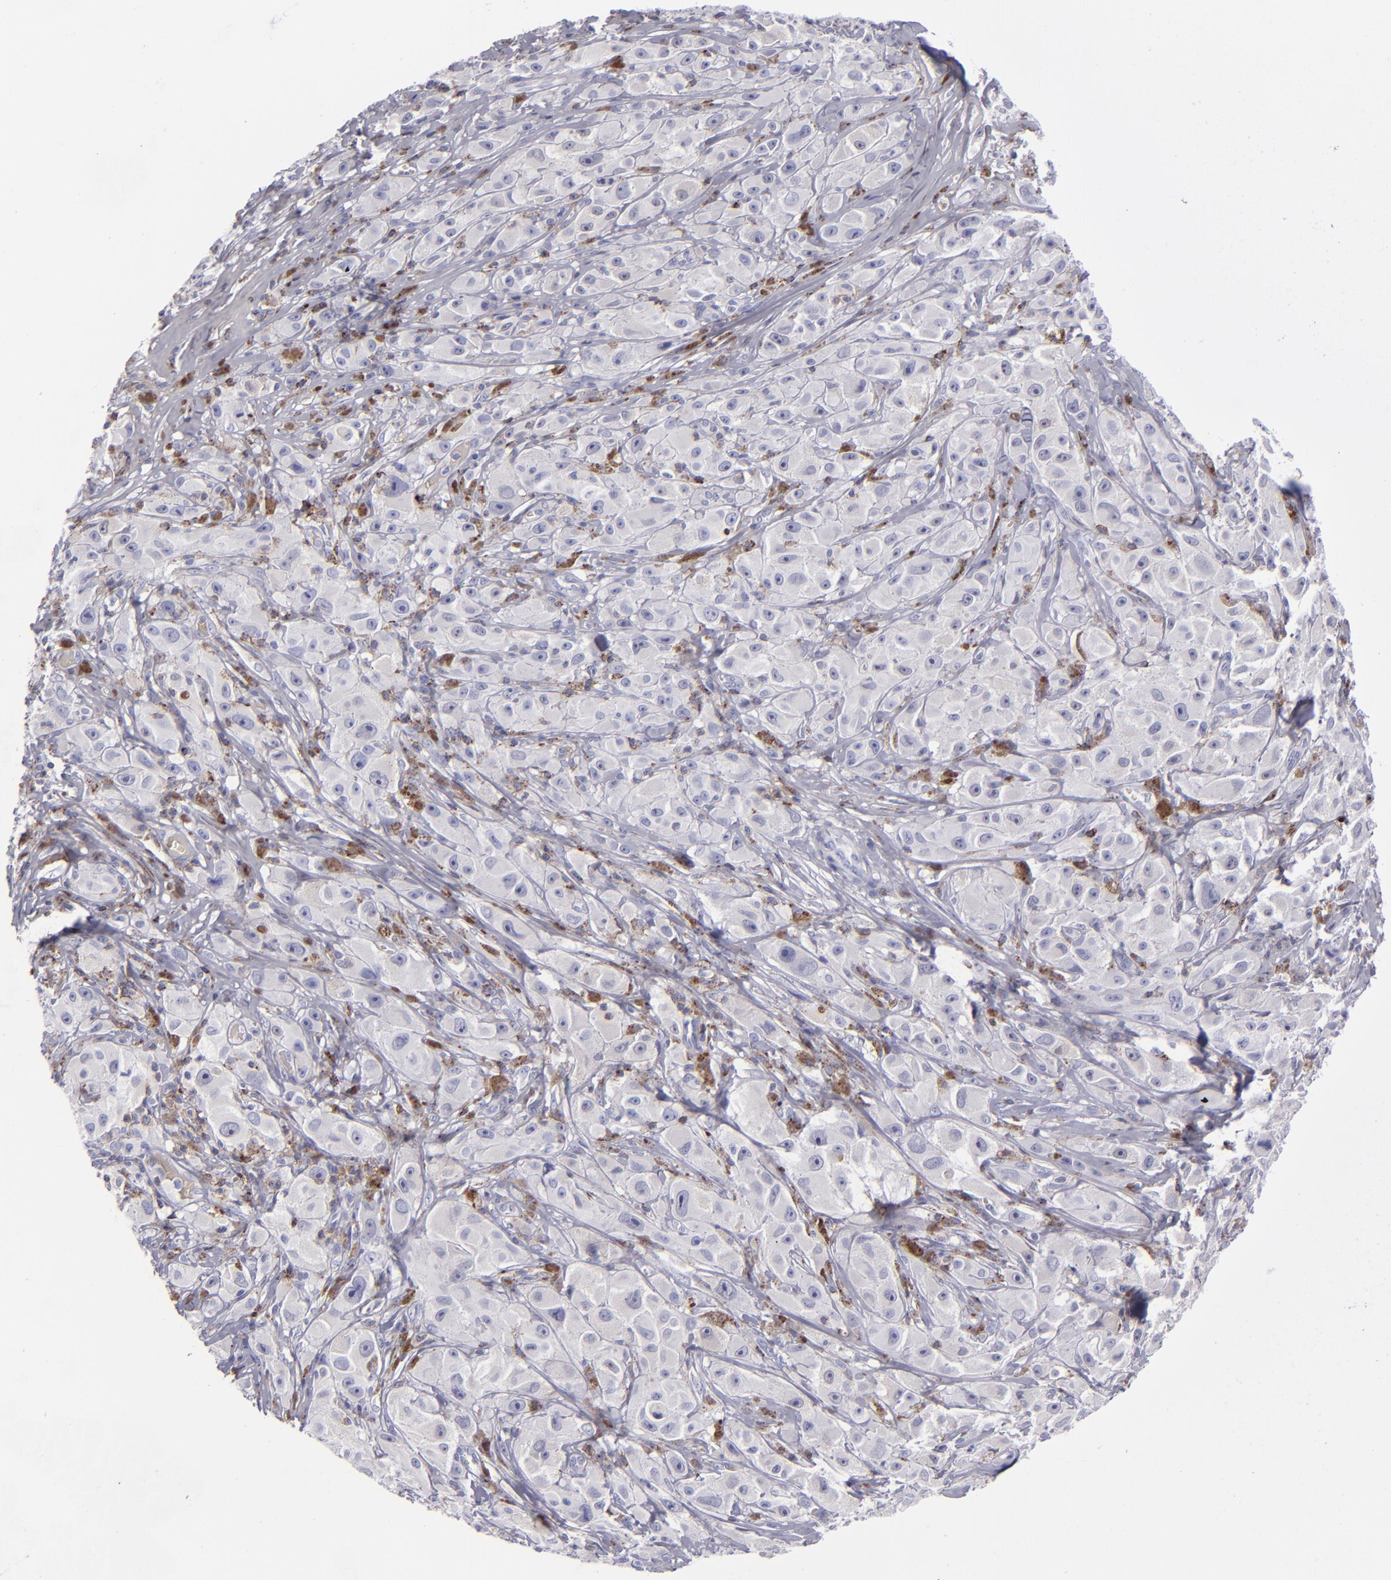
{"staining": {"intensity": "negative", "quantity": "none", "location": "none"}, "tissue": "melanoma", "cell_type": "Tumor cells", "image_type": "cancer", "snomed": [{"axis": "morphology", "description": "Malignant melanoma, NOS"}, {"axis": "topography", "description": "Skin"}], "caption": "A micrograph of human melanoma is negative for staining in tumor cells.", "gene": "CD2", "patient": {"sex": "male", "age": 56}}